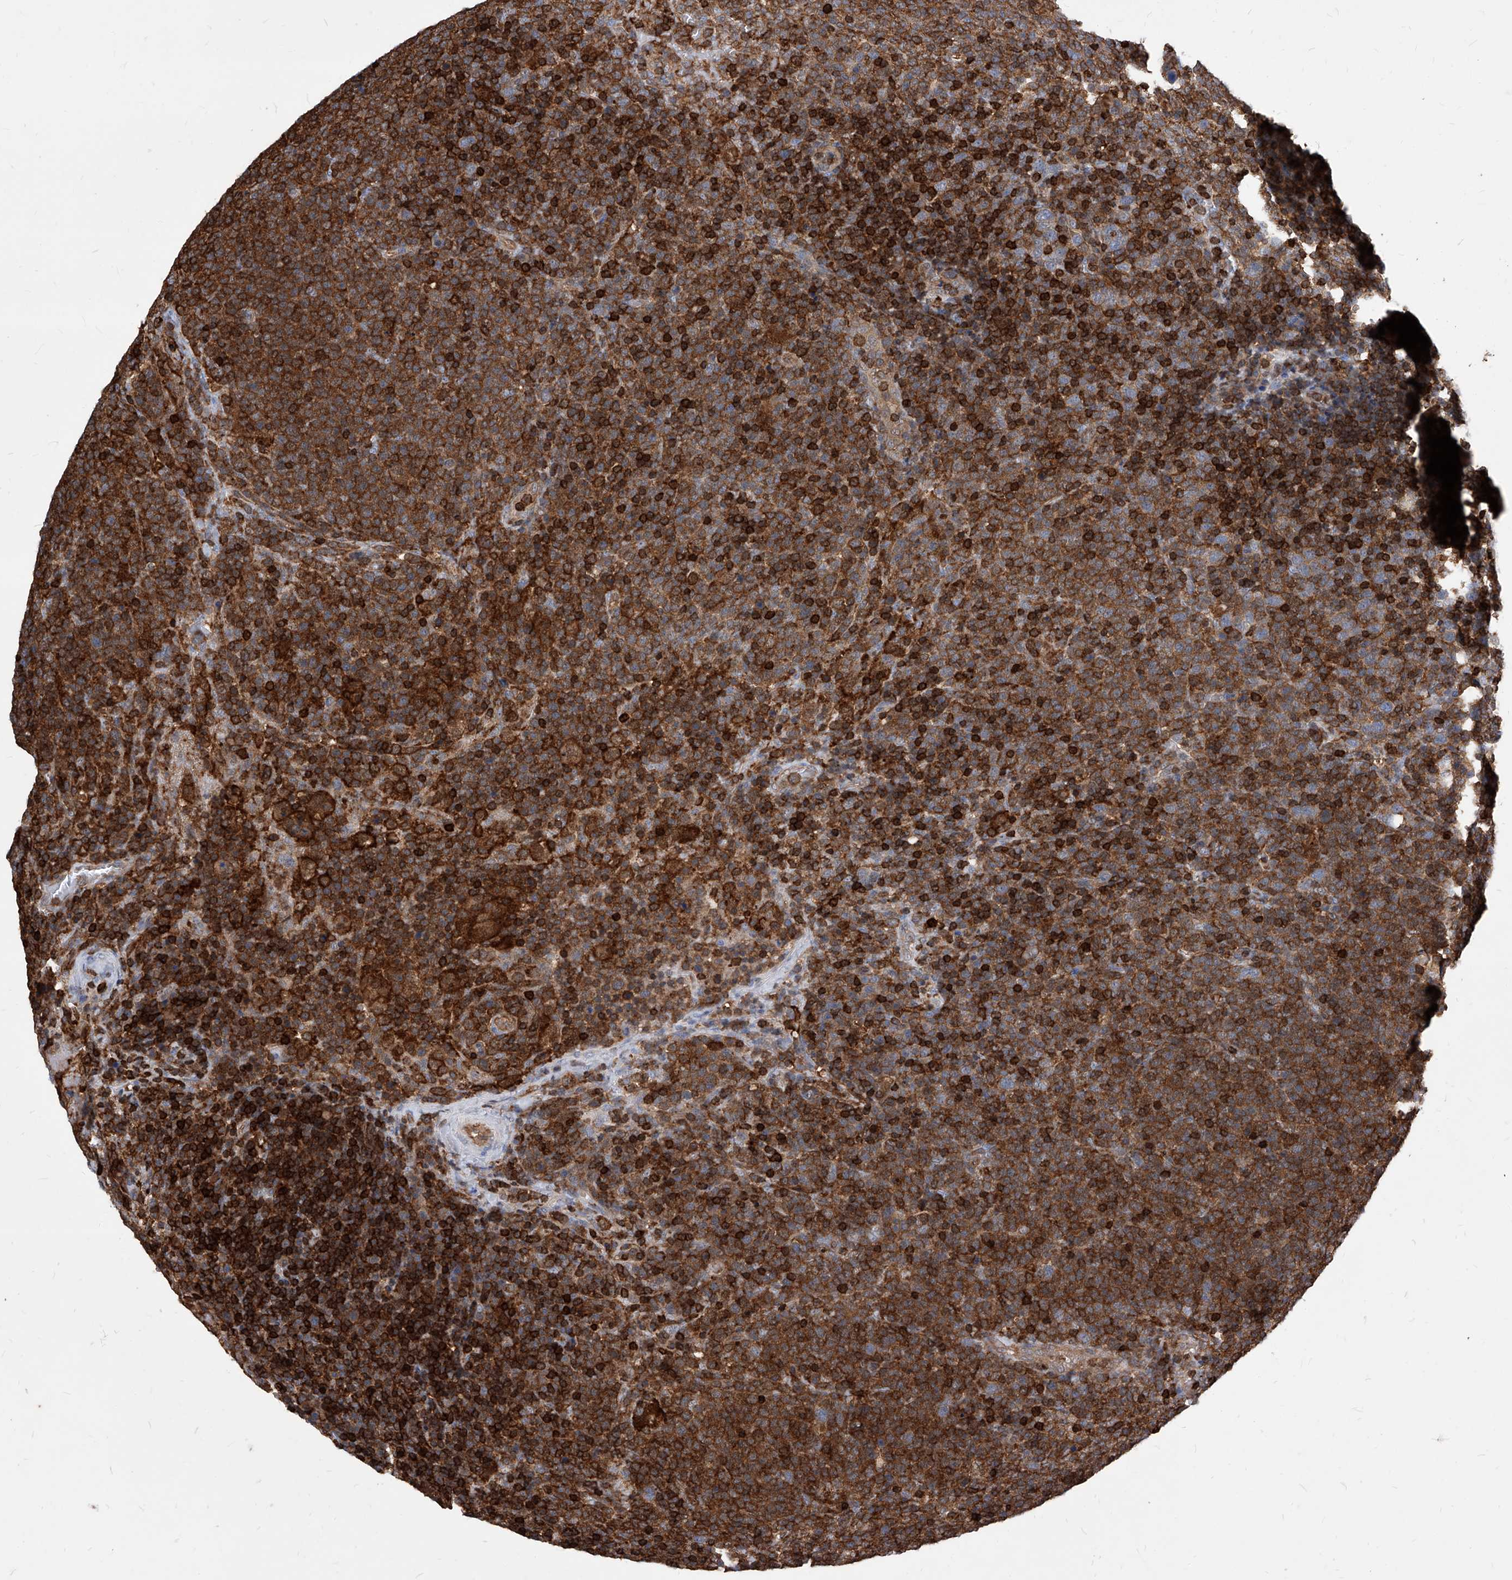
{"staining": {"intensity": "strong", "quantity": ">75%", "location": "cytoplasmic/membranous,nuclear"}, "tissue": "lymphoma", "cell_type": "Tumor cells", "image_type": "cancer", "snomed": [{"axis": "morphology", "description": "Malignant lymphoma, non-Hodgkin's type, High grade"}, {"axis": "topography", "description": "Lymph node"}], "caption": "This image reveals lymphoma stained with immunohistochemistry (IHC) to label a protein in brown. The cytoplasmic/membranous and nuclear of tumor cells show strong positivity for the protein. Nuclei are counter-stained blue.", "gene": "ABRACL", "patient": {"sex": "male", "age": 61}}